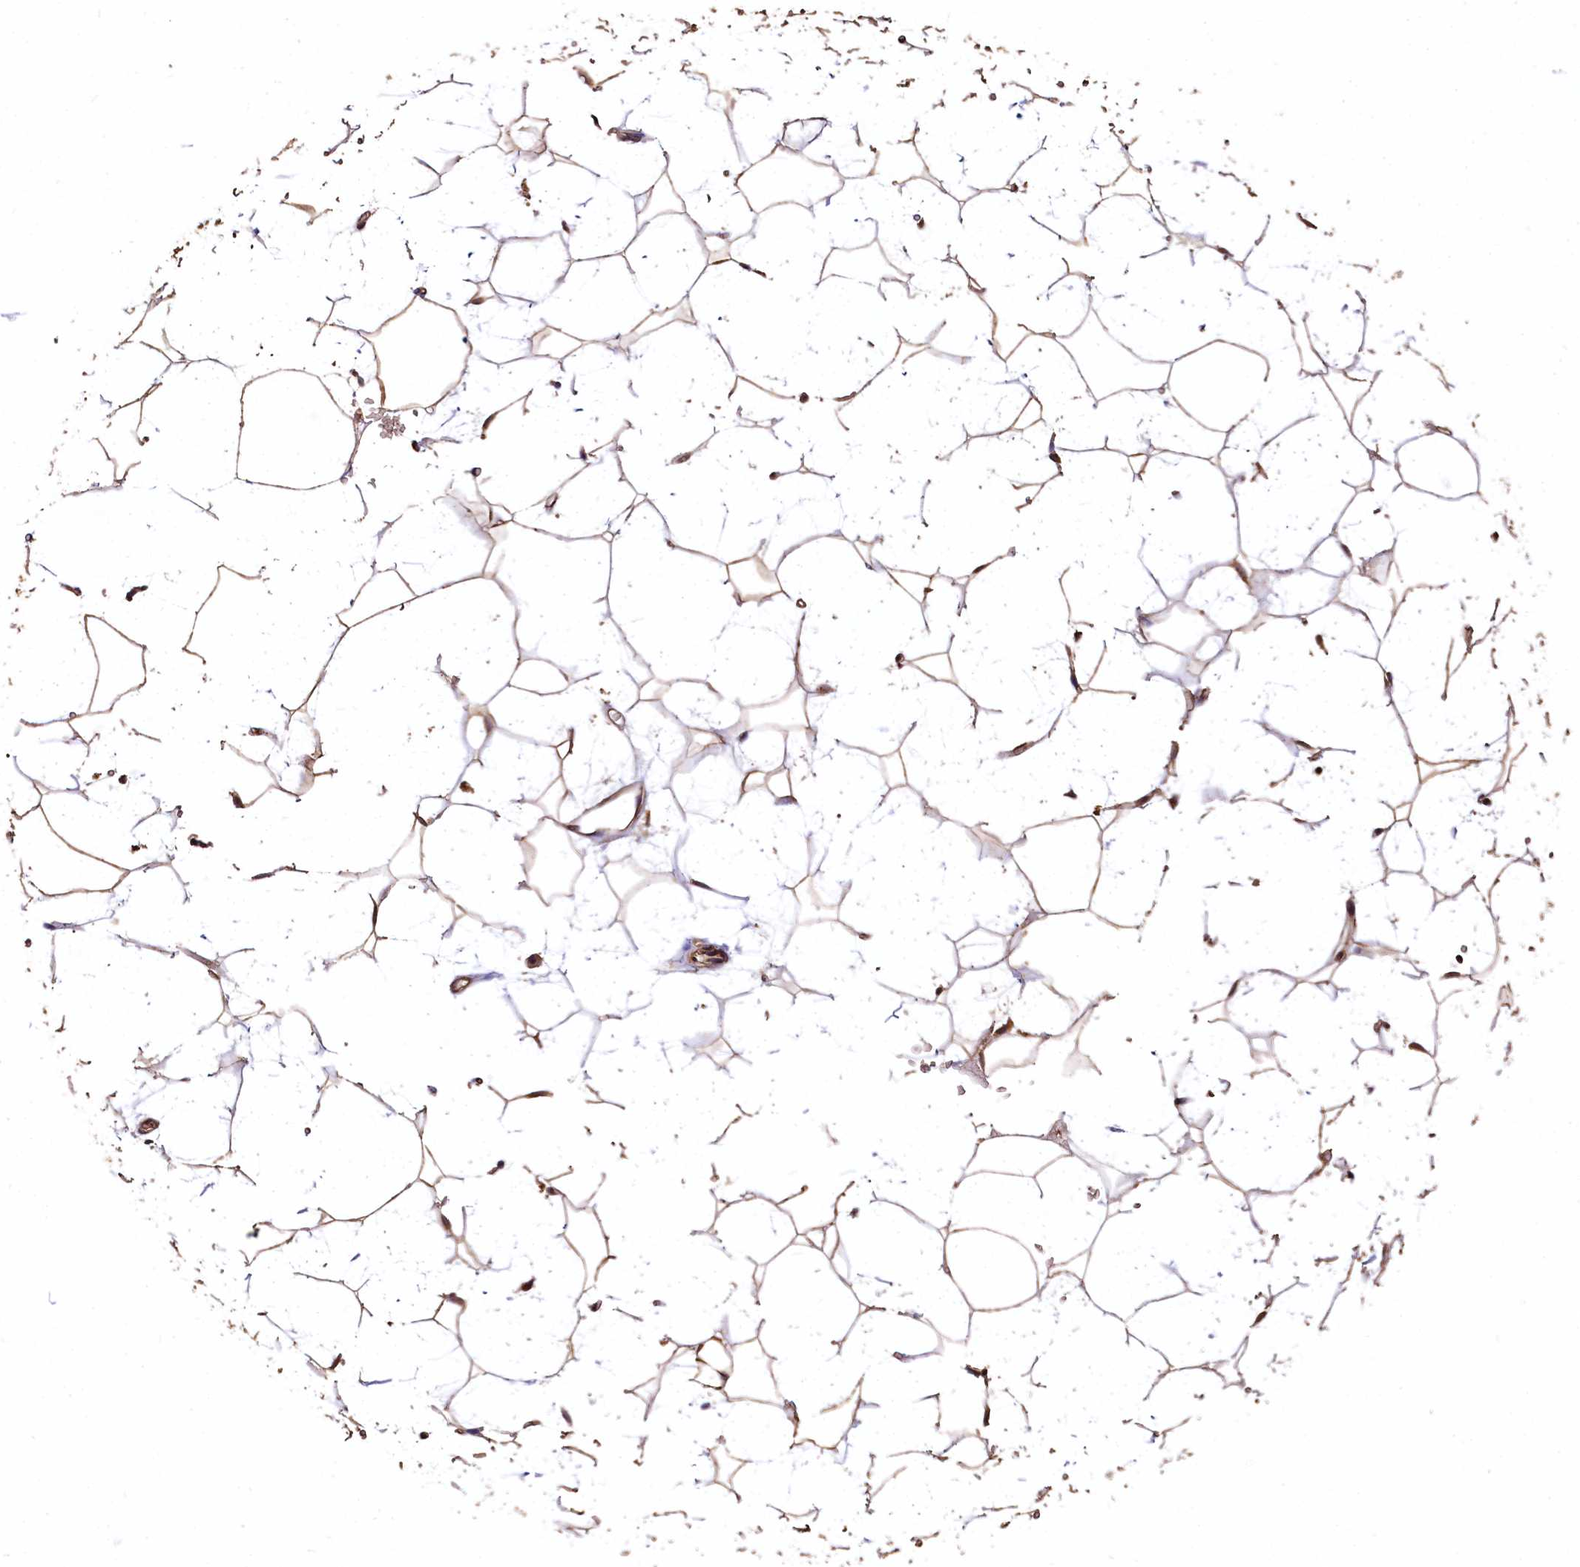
{"staining": {"intensity": "moderate", "quantity": ">75%", "location": "cytoplasmic/membranous"}, "tissue": "adipose tissue", "cell_type": "Adipocytes", "image_type": "normal", "snomed": [{"axis": "morphology", "description": "Normal tissue, NOS"}, {"axis": "topography", "description": "Breast"}], "caption": "This is an image of IHC staining of normal adipose tissue, which shows moderate staining in the cytoplasmic/membranous of adipocytes.", "gene": "LSM4", "patient": {"sex": "female", "age": 26}}